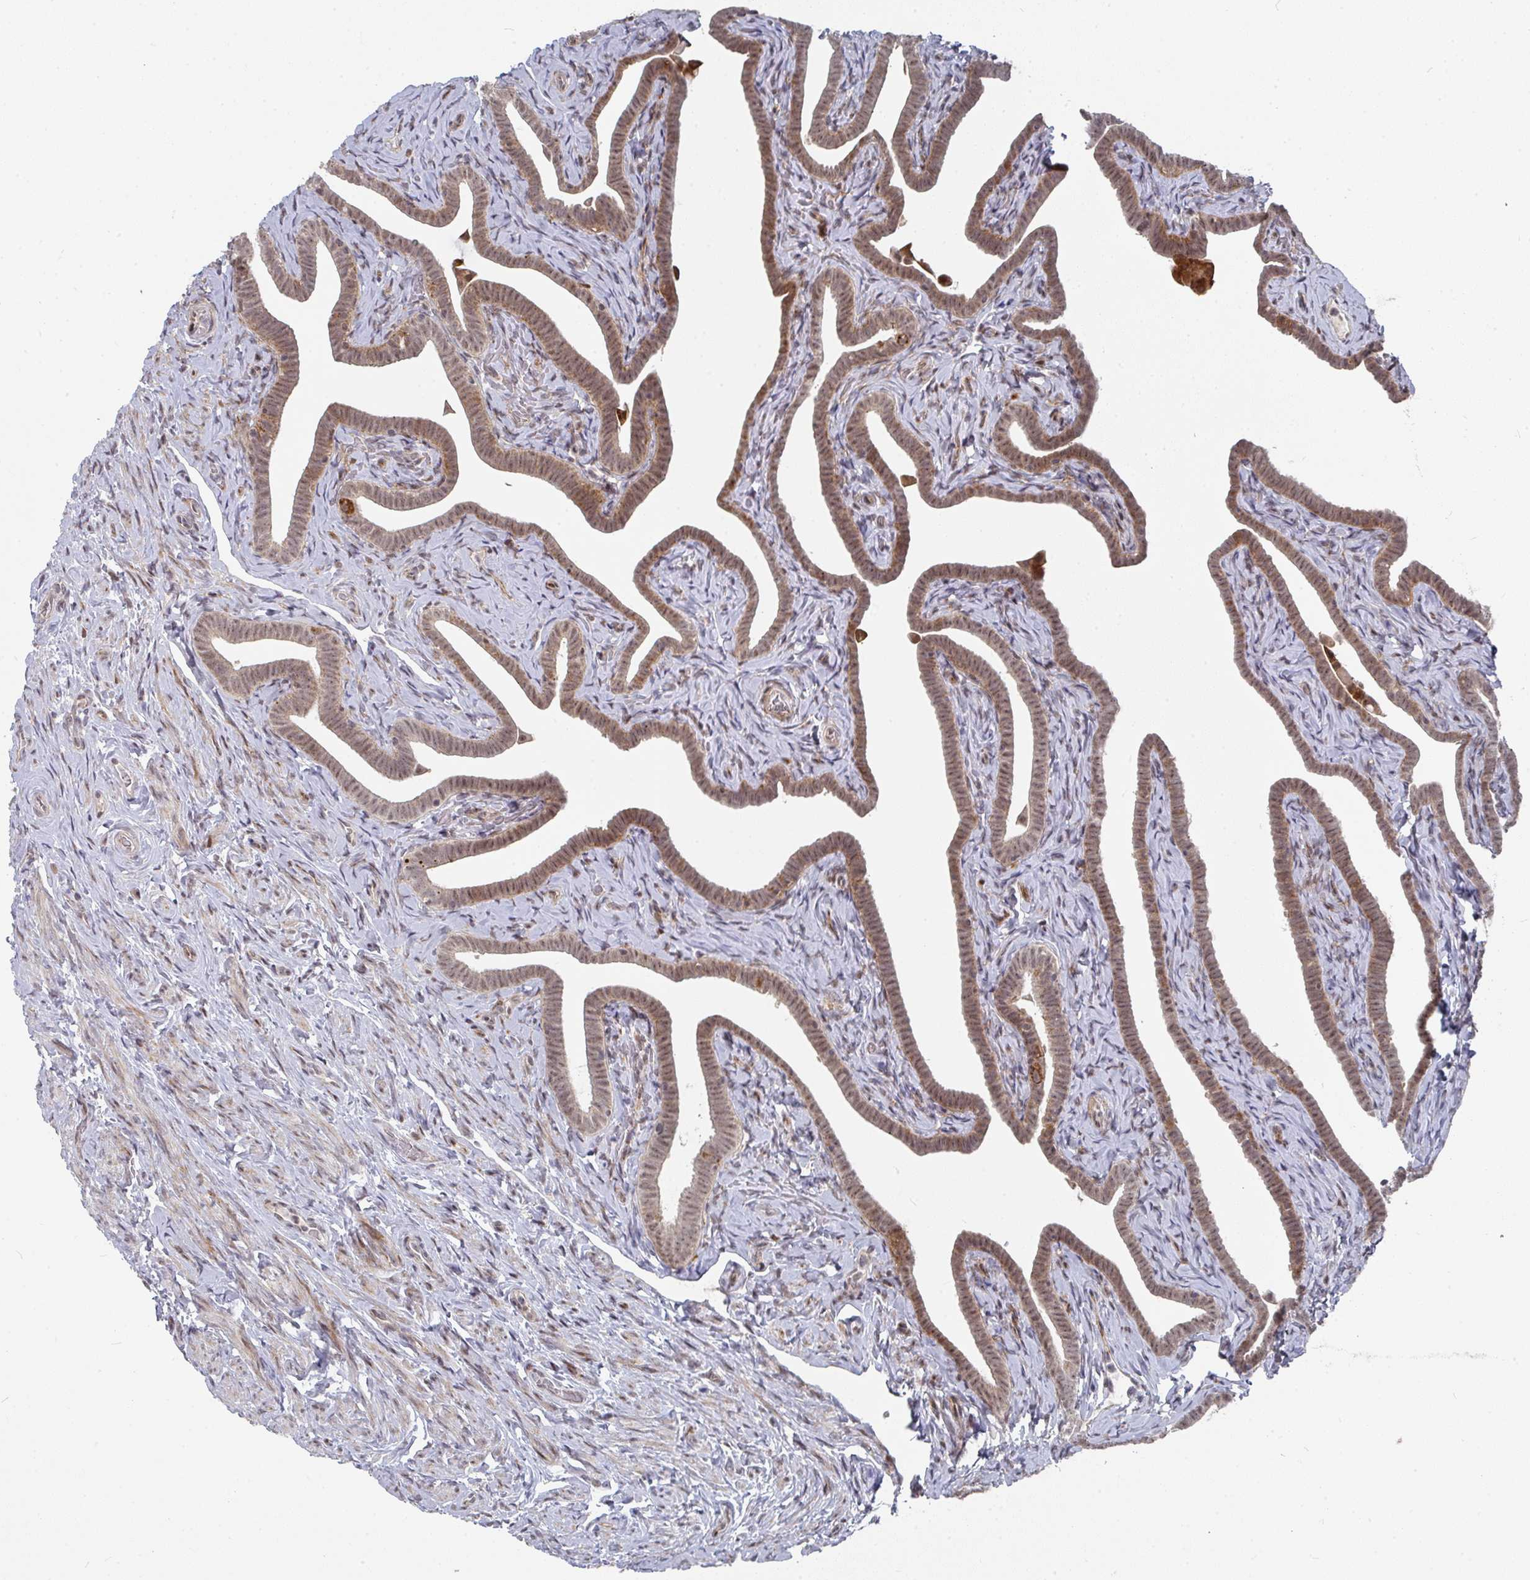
{"staining": {"intensity": "moderate", "quantity": "25%-75%", "location": "cytoplasmic/membranous"}, "tissue": "fallopian tube", "cell_type": "Glandular cells", "image_type": "normal", "snomed": [{"axis": "morphology", "description": "Normal tissue, NOS"}, {"axis": "topography", "description": "Fallopian tube"}], "caption": "This histopathology image shows immunohistochemistry staining of benign fallopian tube, with medium moderate cytoplasmic/membranous expression in about 25%-75% of glandular cells.", "gene": "RBBP5", "patient": {"sex": "female", "age": 69}}